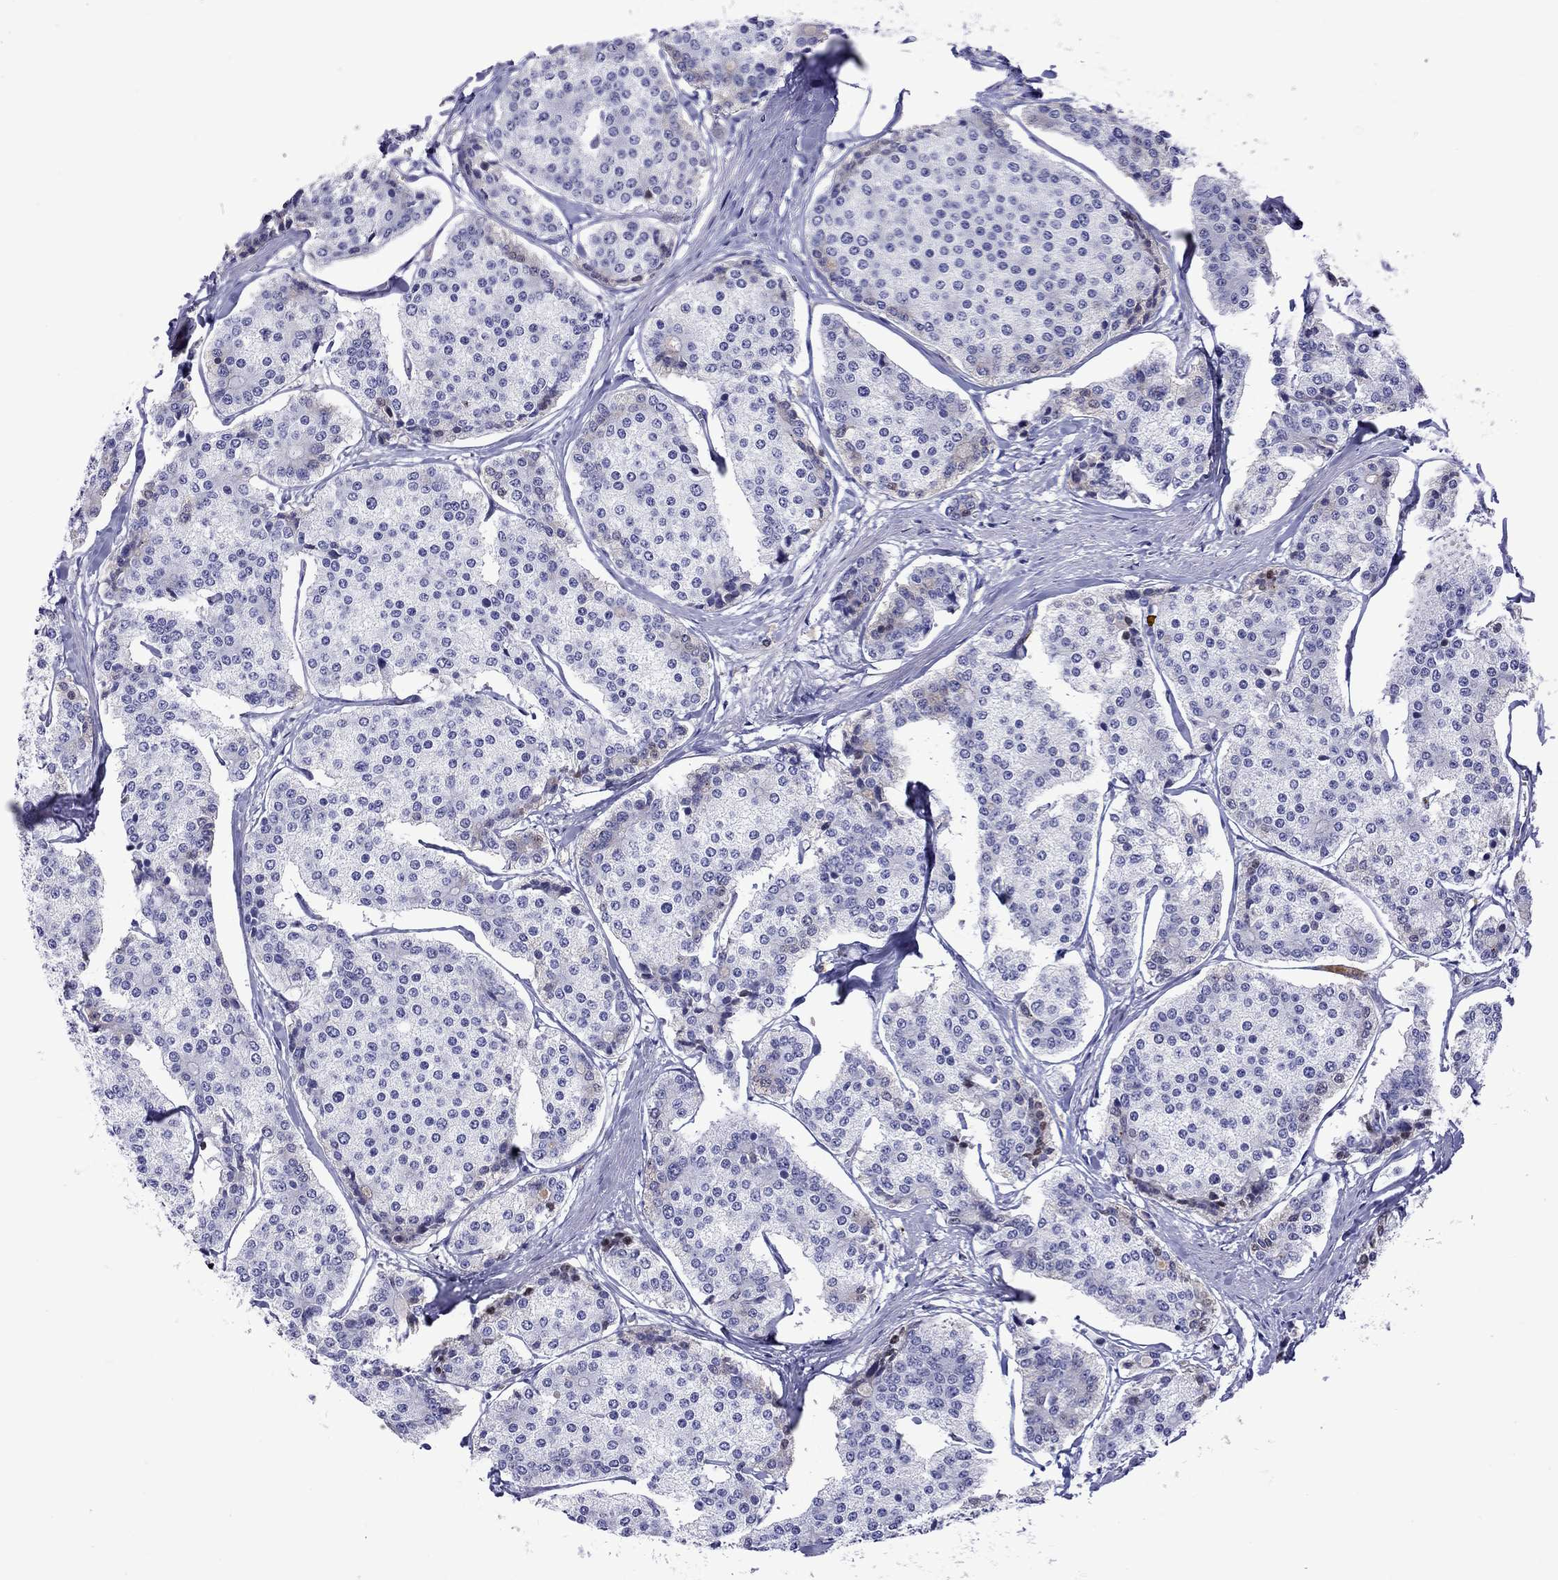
{"staining": {"intensity": "negative", "quantity": "none", "location": "none"}, "tissue": "carcinoid", "cell_type": "Tumor cells", "image_type": "cancer", "snomed": [{"axis": "morphology", "description": "Carcinoid, malignant, NOS"}, {"axis": "topography", "description": "Small intestine"}], "caption": "Protein analysis of carcinoid exhibits no significant positivity in tumor cells.", "gene": "SERPINA3", "patient": {"sex": "female", "age": 65}}